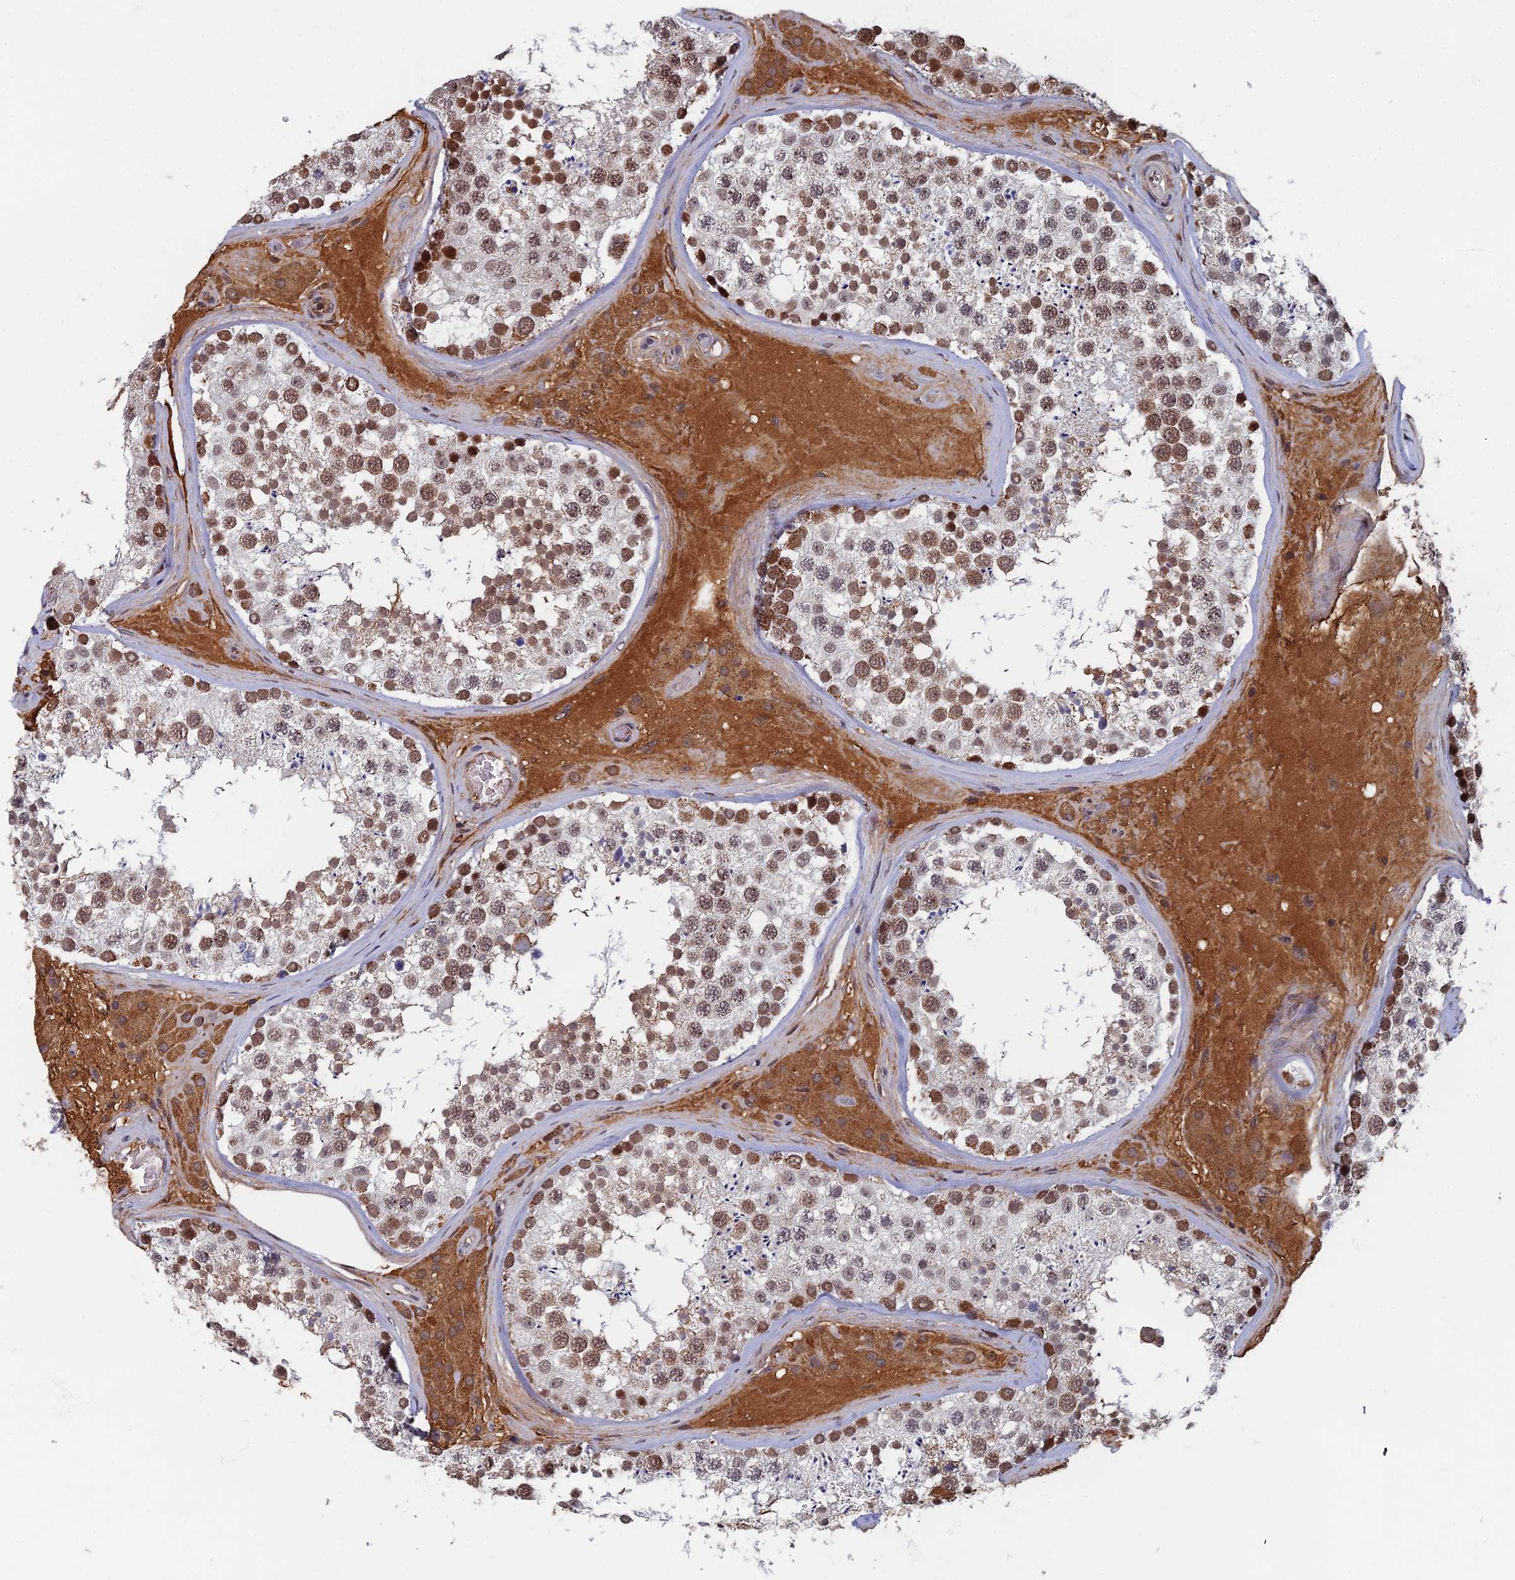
{"staining": {"intensity": "strong", "quantity": ">75%", "location": "nuclear"}, "tissue": "testis", "cell_type": "Cells in seminiferous ducts", "image_type": "normal", "snomed": [{"axis": "morphology", "description": "Normal tissue, NOS"}, {"axis": "topography", "description": "Testis"}], "caption": "Immunohistochemical staining of benign human testis reveals high levels of strong nuclear expression in approximately >75% of cells in seminiferous ducts.", "gene": "TAF13", "patient": {"sex": "male", "age": 46}}